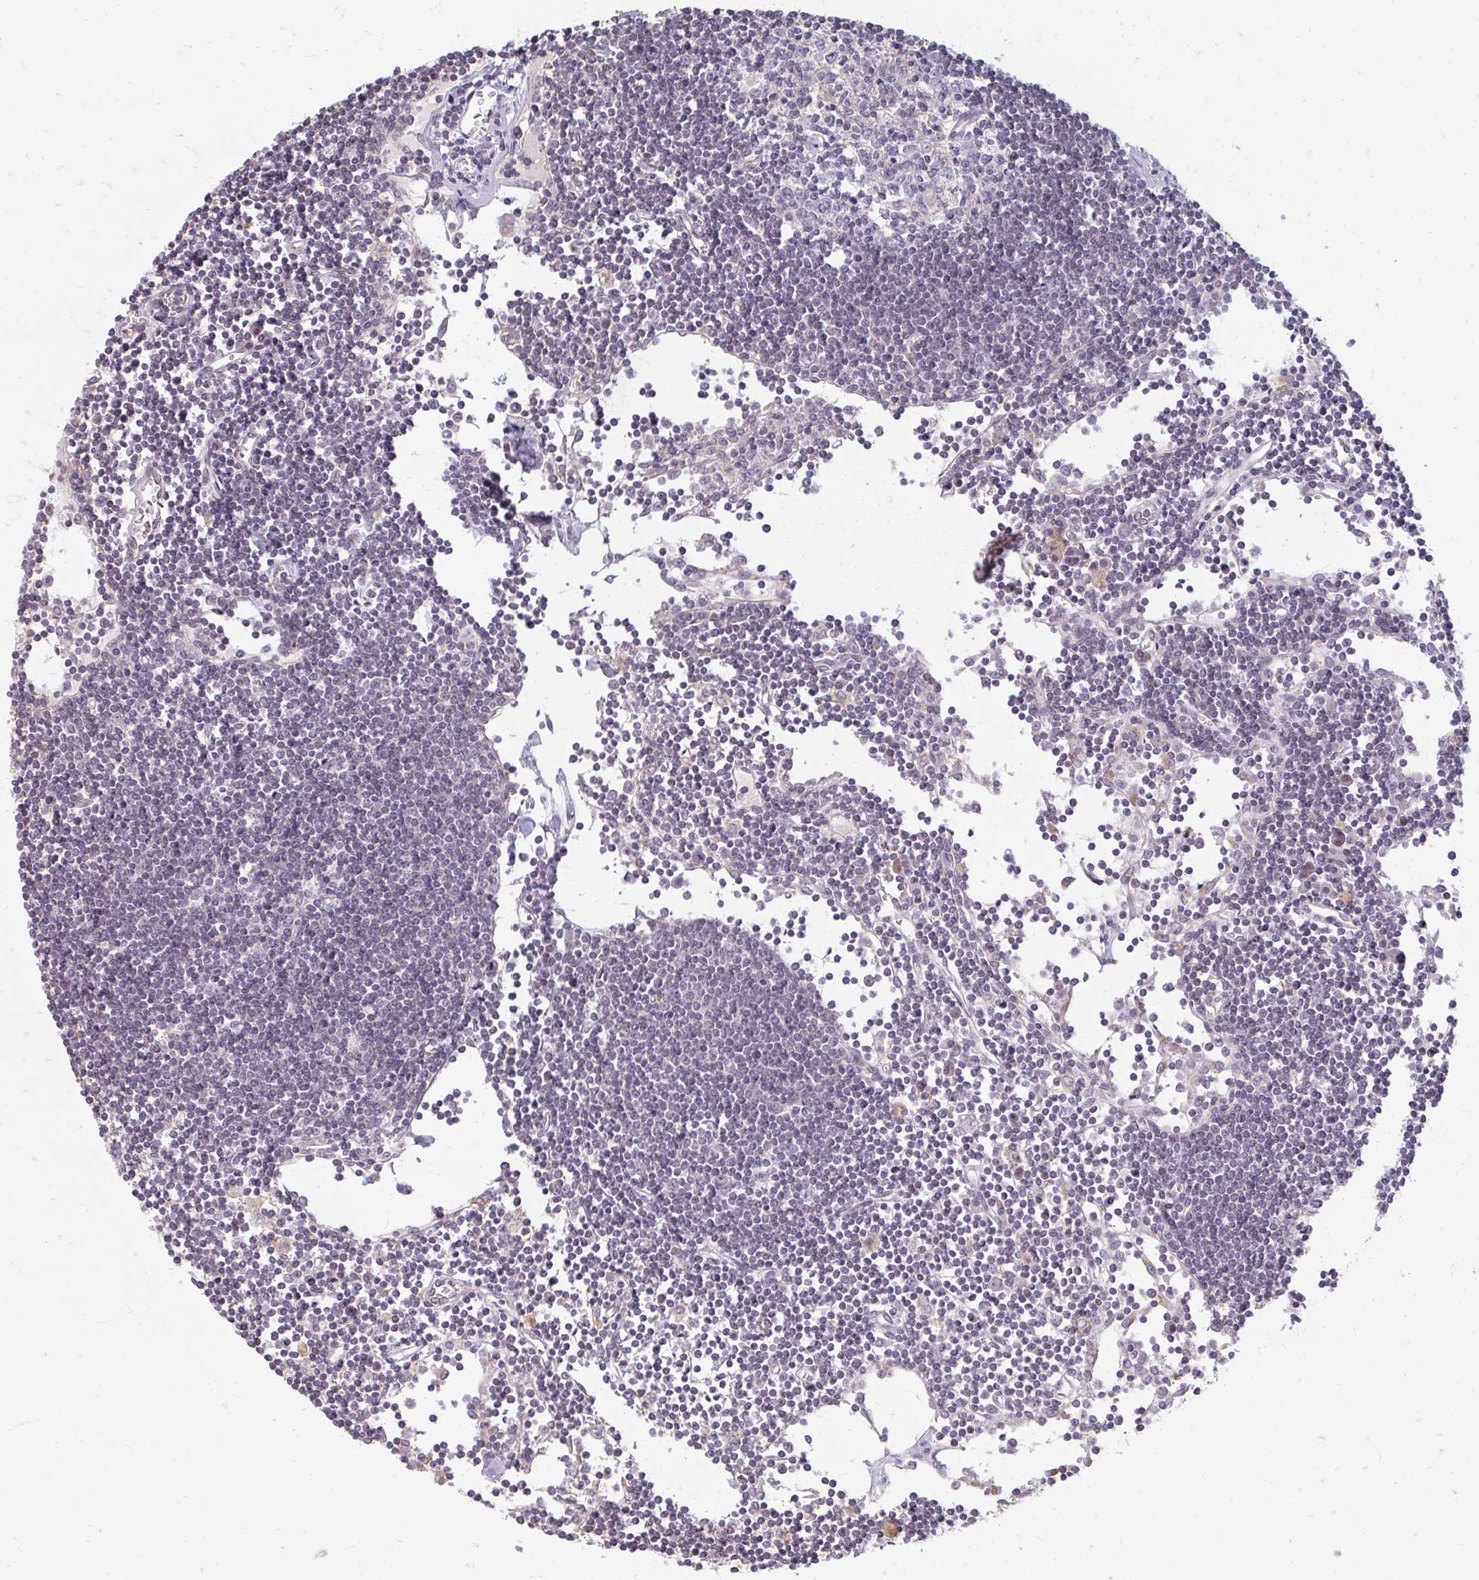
{"staining": {"intensity": "negative", "quantity": "none", "location": "none"}, "tissue": "lymph node", "cell_type": "Germinal center cells", "image_type": "normal", "snomed": [{"axis": "morphology", "description": "Normal tissue, NOS"}, {"axis": "topography", "description": "Lymph node"}], "caption": "High magnification brightfield microscopy of benign lymph node stained with DAB (3,3'-diaminobenzidine) (brown) and counterstained with hematoxylin (blue): germinal center cells show no significant staining.", "gene": "GPC5", "patient": {"sex": "female", "age": 65}}